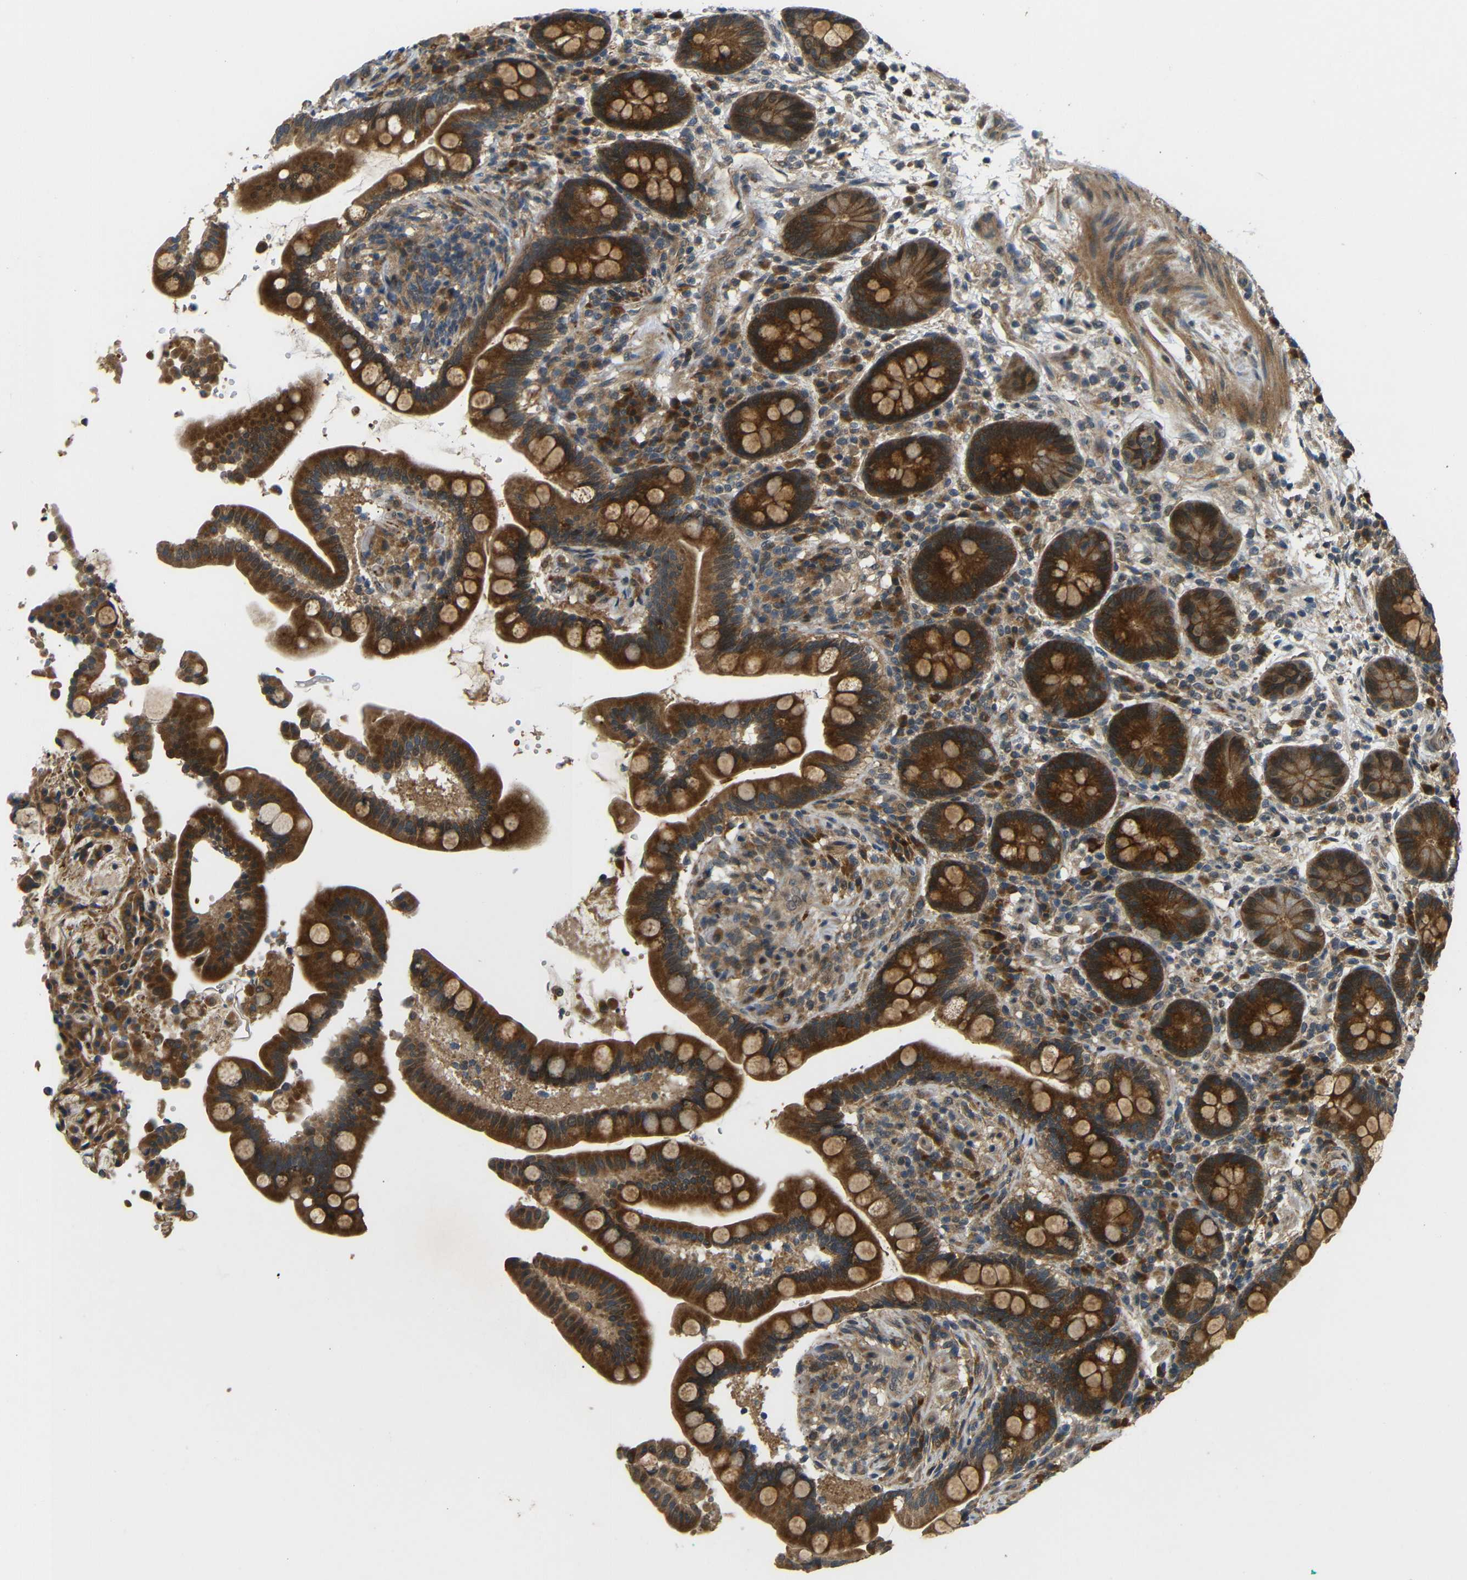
{"staining": {"intensity": "moderate", "quantity": ">75%", "location": "cytoplasmic/membranous"}, "tissue": "colon", "cell_type": "Endothelial cells", "image_type": "normal", "snomed": [{"axis": "morphology", "description": "Normal tissue, NOS"}, {"axis": "topography", "description": "Colon"}], "caption": "Unremarkable colon exhibits moderate cytoplasmic/membranous staining in about >75% of endothelial cells.", "gene": "EPHB2", "patient": {"sex": "male", "age": 73}}